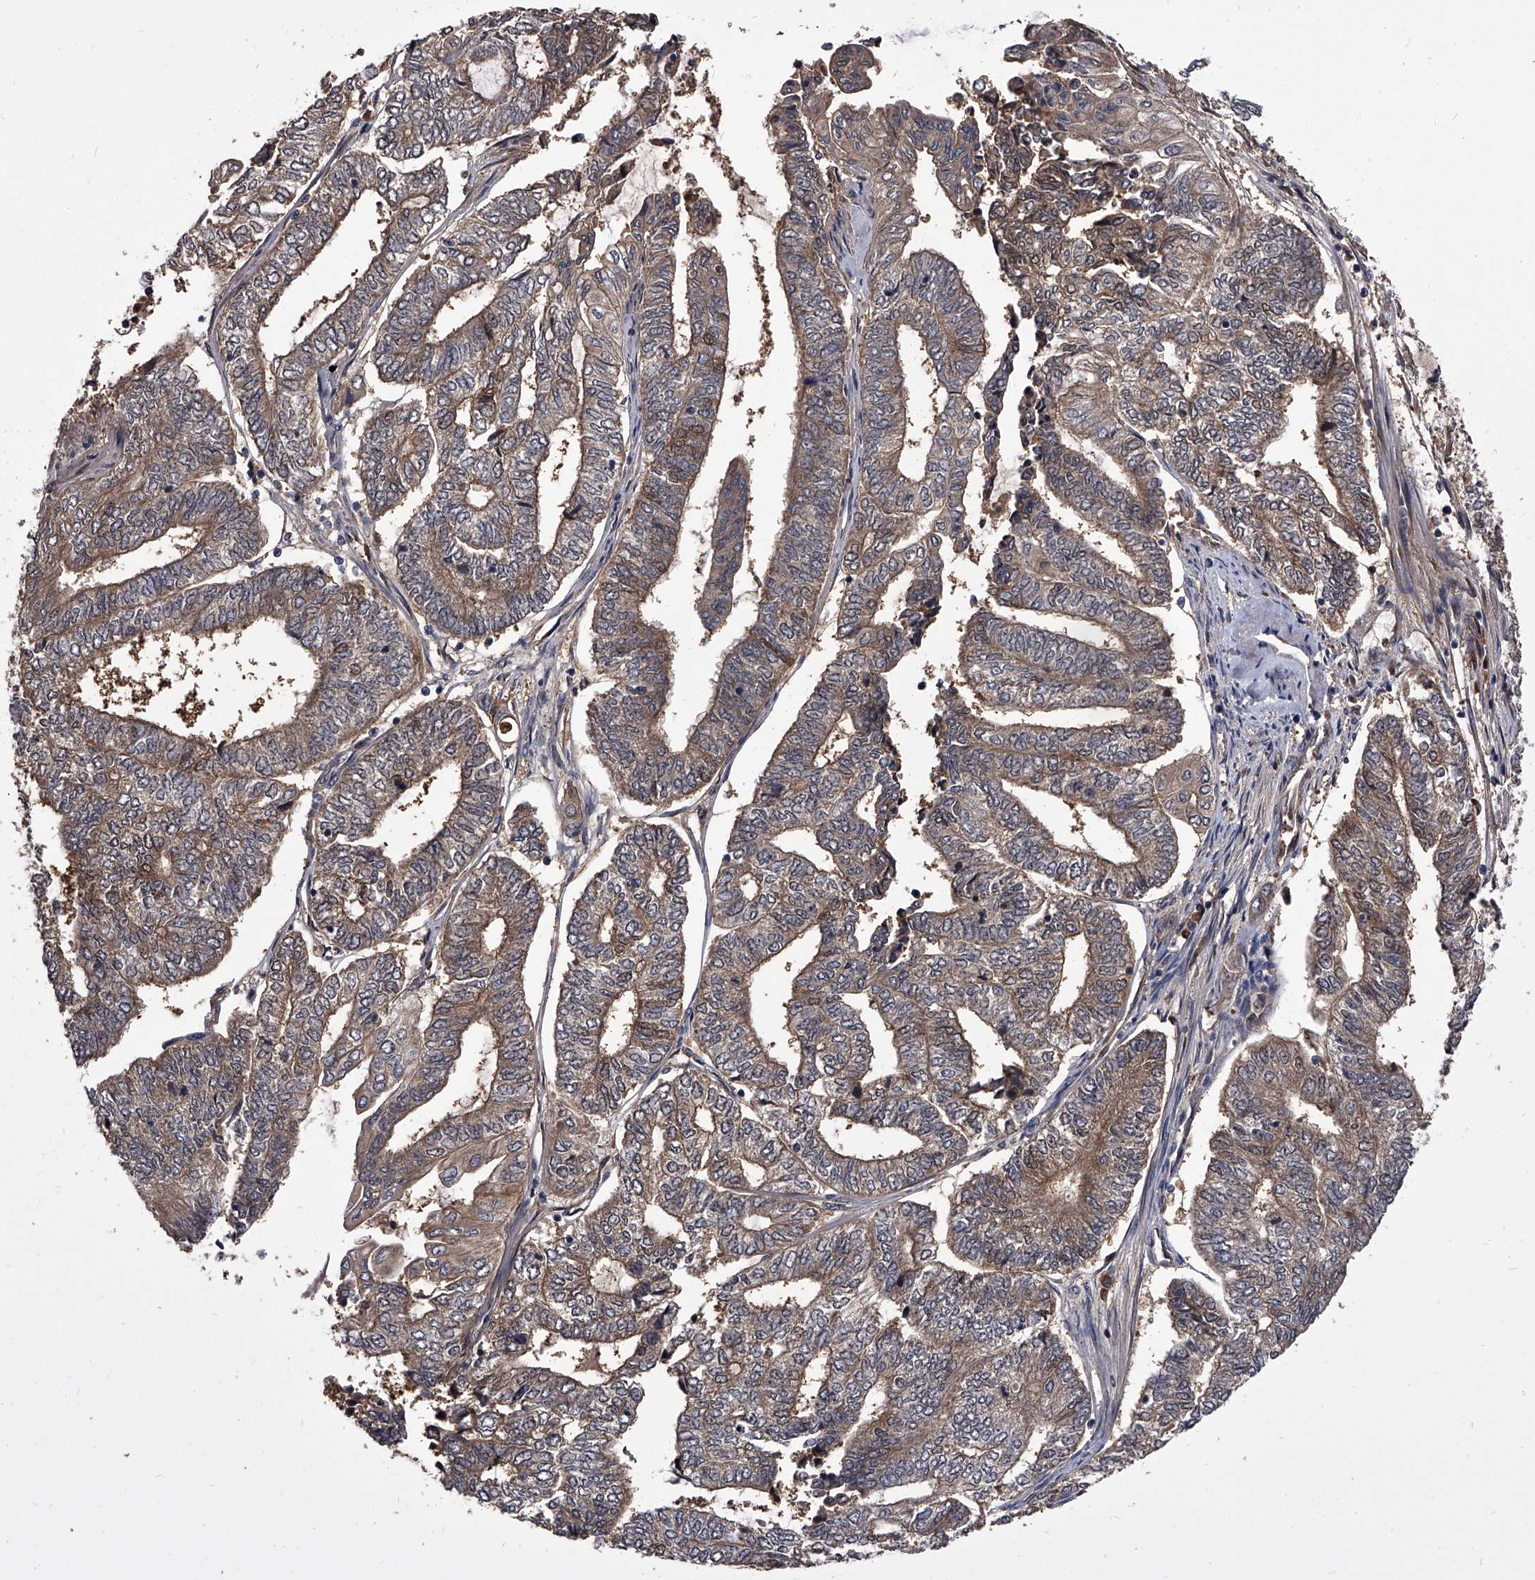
{"staining": {"intensity": "moderate", "quantity": ">75%", "location": "cytoplasmic/membranous"}, "tissue": "endometrial cancer", "cell_type": "Tumor cells", "image_type": "cancer", "snomed": [{"axis": "morphology", "description": "Adenocarcinoma, NOS"}, {"axis": "topography", "description": "Uterus"}, {"axis": "topography", "description": "Endometrium"}], "caption": "A brown stain highlights moderate cytoplasmic/membranous expression of a protein in human adenocarcinoma (endometrial) tumor cells. (DAB IHC with brightfield microscopy, high magnification).", "gene": "SLC18B1", "patient": {"sex": "female", "age": 70}}